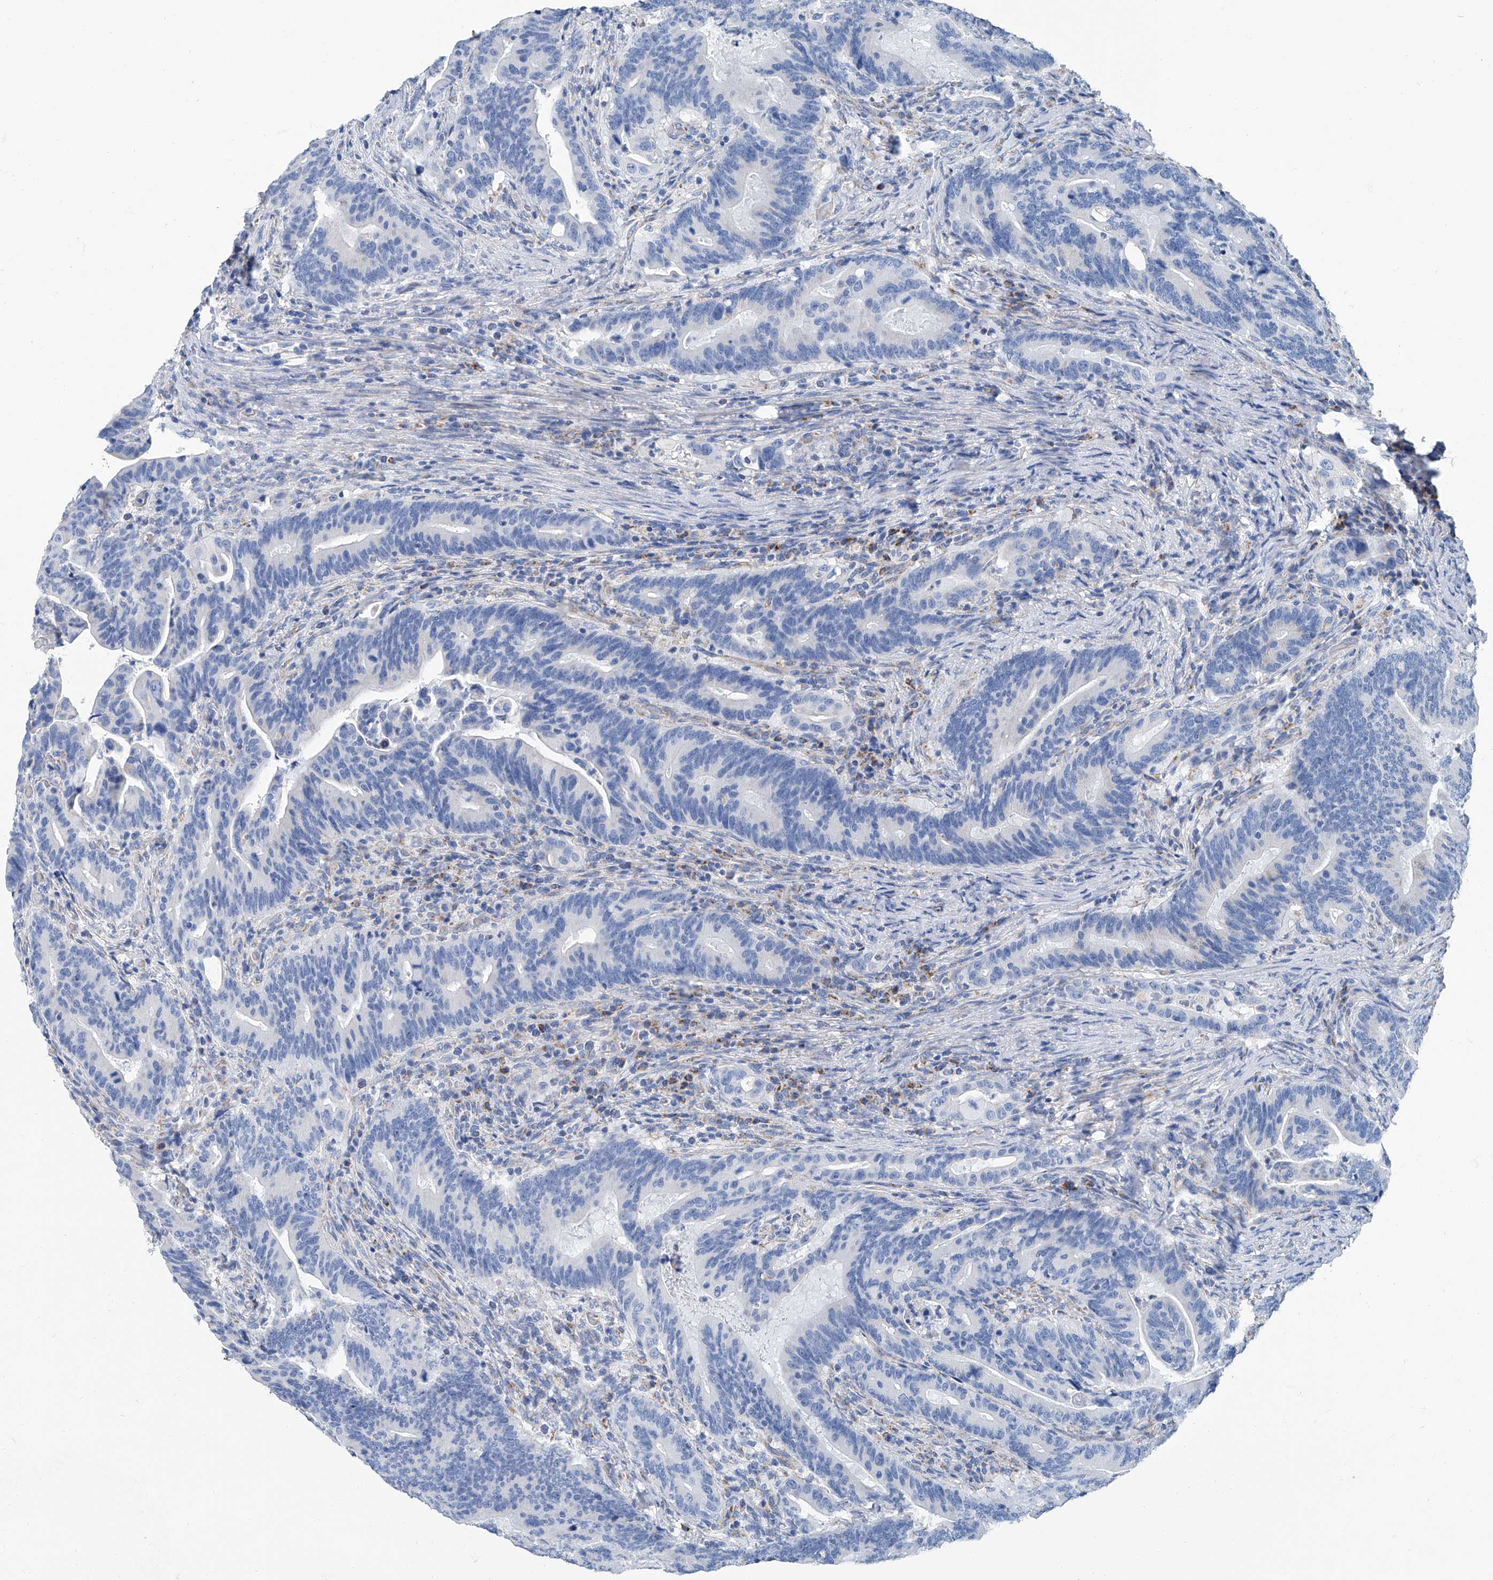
{"staining": {"intensity": "negative", "quantity": "none", "location": "none"}, "tissue": "colorectal cancer", "cell_type": "Tumor cells", "image_type": "cancer", "snomed": [{"axis": "morphology", "description": "Adenocarcinoma, NOS"}, {"axis": "topography", "description": "Colon"}], "caption": "Tumor cells are negative for brown protein staining in colorectal cancer.", "gene": "MT-ND1", "patient": {"sex": "female", "age": 66}}